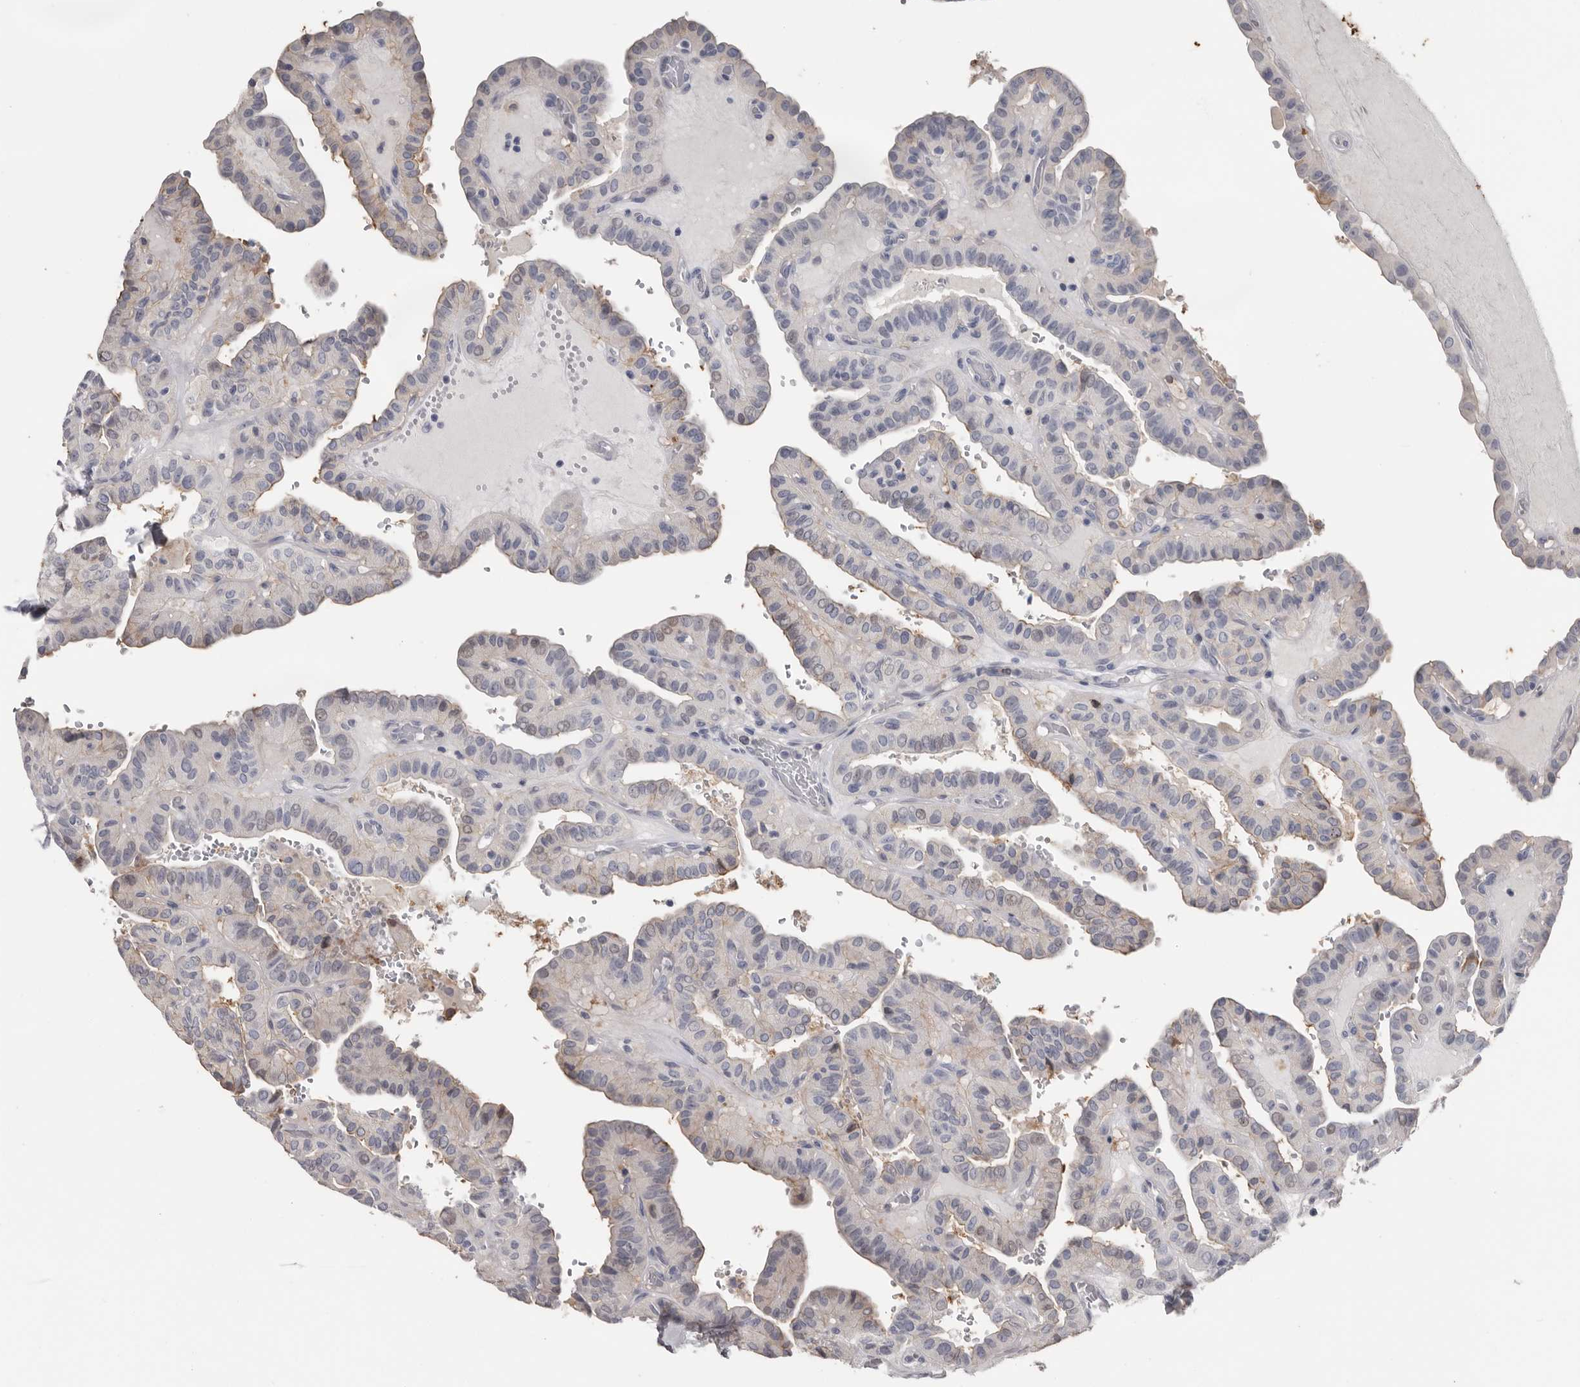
{"staining": {"intensity": "negative", "quantity": "none", "location": "none"}, "tissue": "thyroid cancer", "cell_type": "Tumor cells", "image_type": "cancer", "snomed": [{"axis": "morphology", "description": "Papillary adenocarcinoma, NOS"}, {"axis": "topography", "description": "Thyroid gland"}], "caption": "Image shows no protein staining in tumor cells of papillary adenocarcinoma (thyroid) tissue.", "gene": "FABP7", "patient": {"sex": "male", "age": 77}}